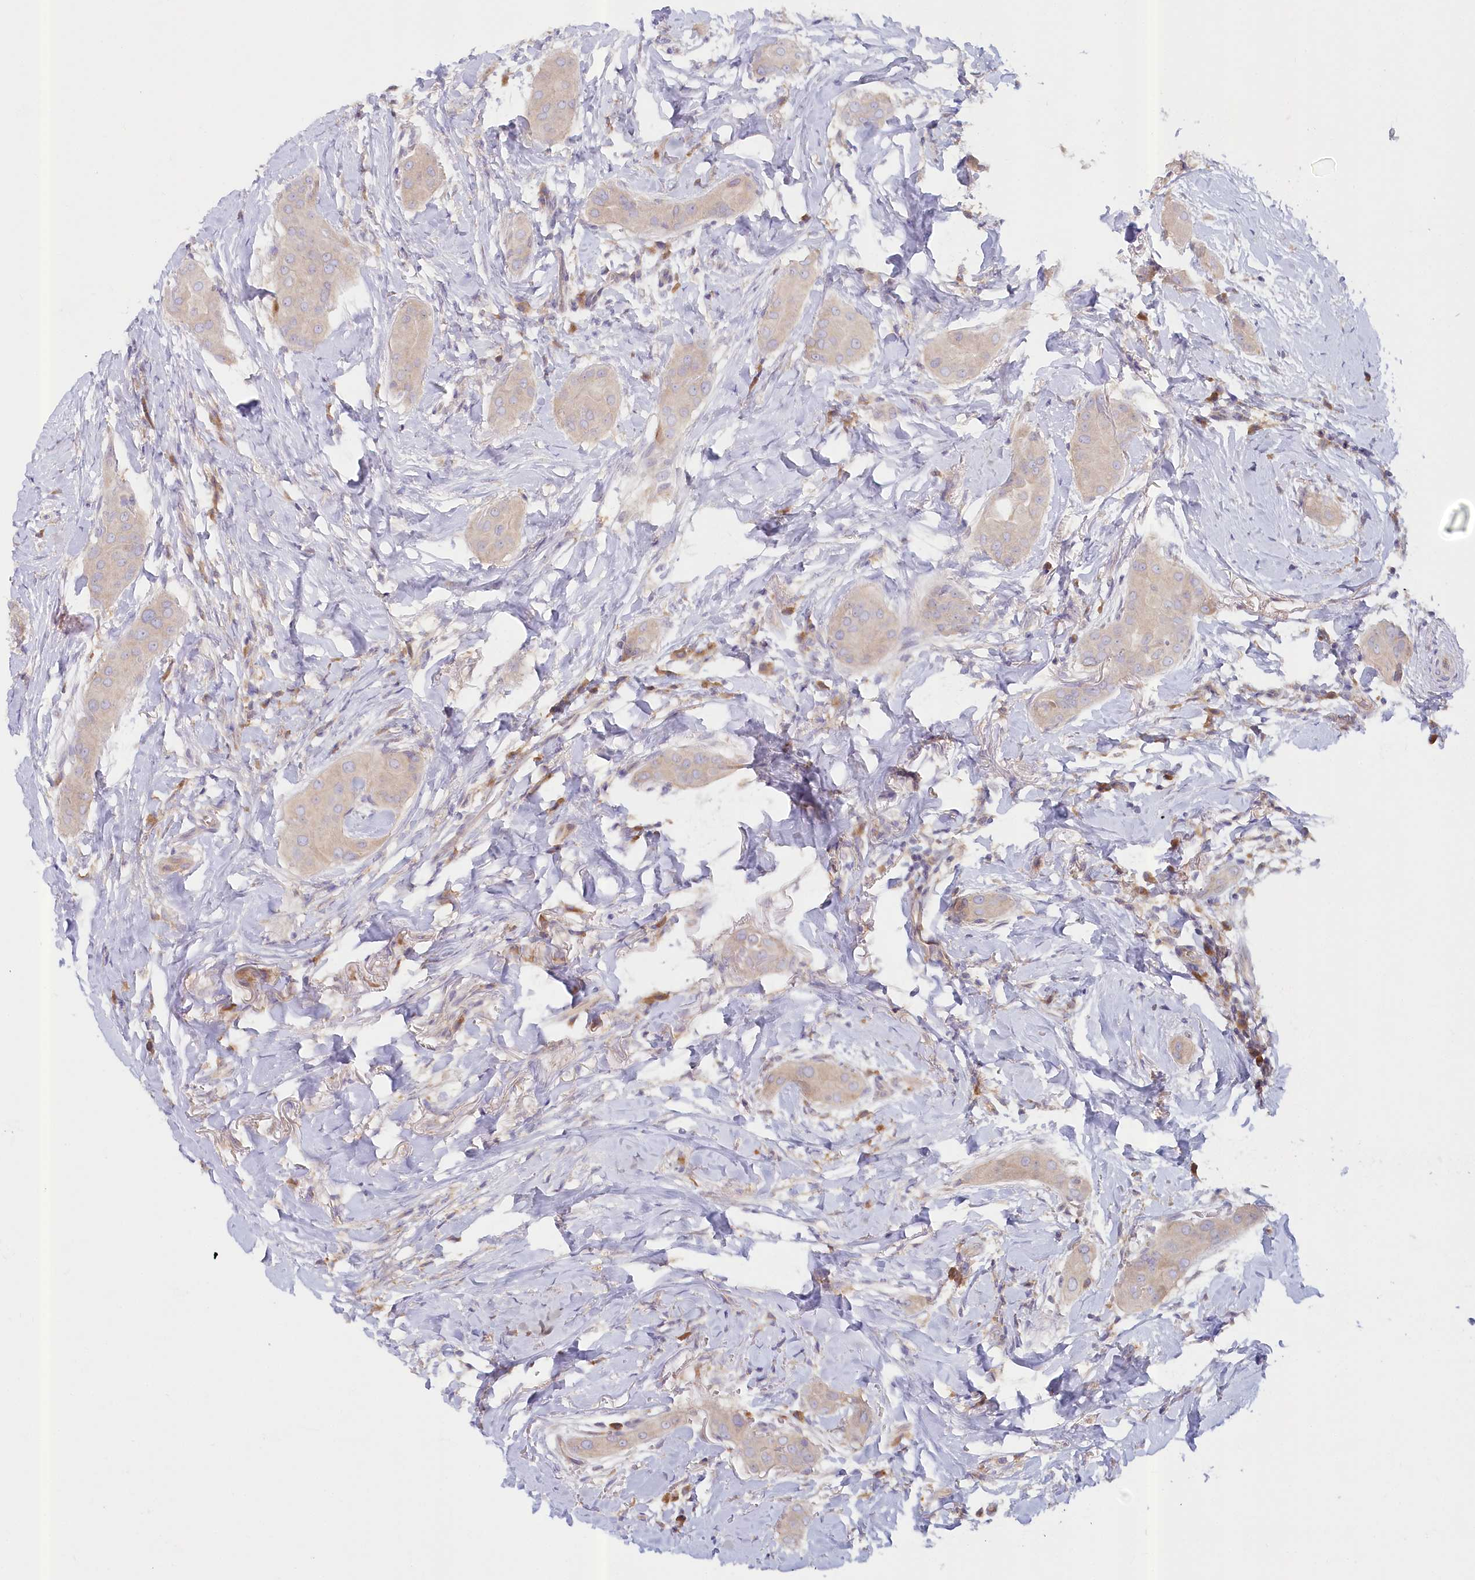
{"staining": {"intensity": "weak", "quantity": "<25%", "location": "cytoplasmic/membranous"}, "tissue": "thyroid cancer", "cell_type": "Tumor cells", "image_type": "cancer", "snomed": [{"axis": "morphology", "description": "Papillary adenocarcinoma, NOS"}, {"axis": "topography", "description": "Thyroid gland"}], "caption": "IHC image of neoplastic tissue: thyroid cancer stained with DAB reveals no significant protein positivity in tumor cells.", "gene": "PAIP2", "patient": {"sex": "male", "age": 33}}